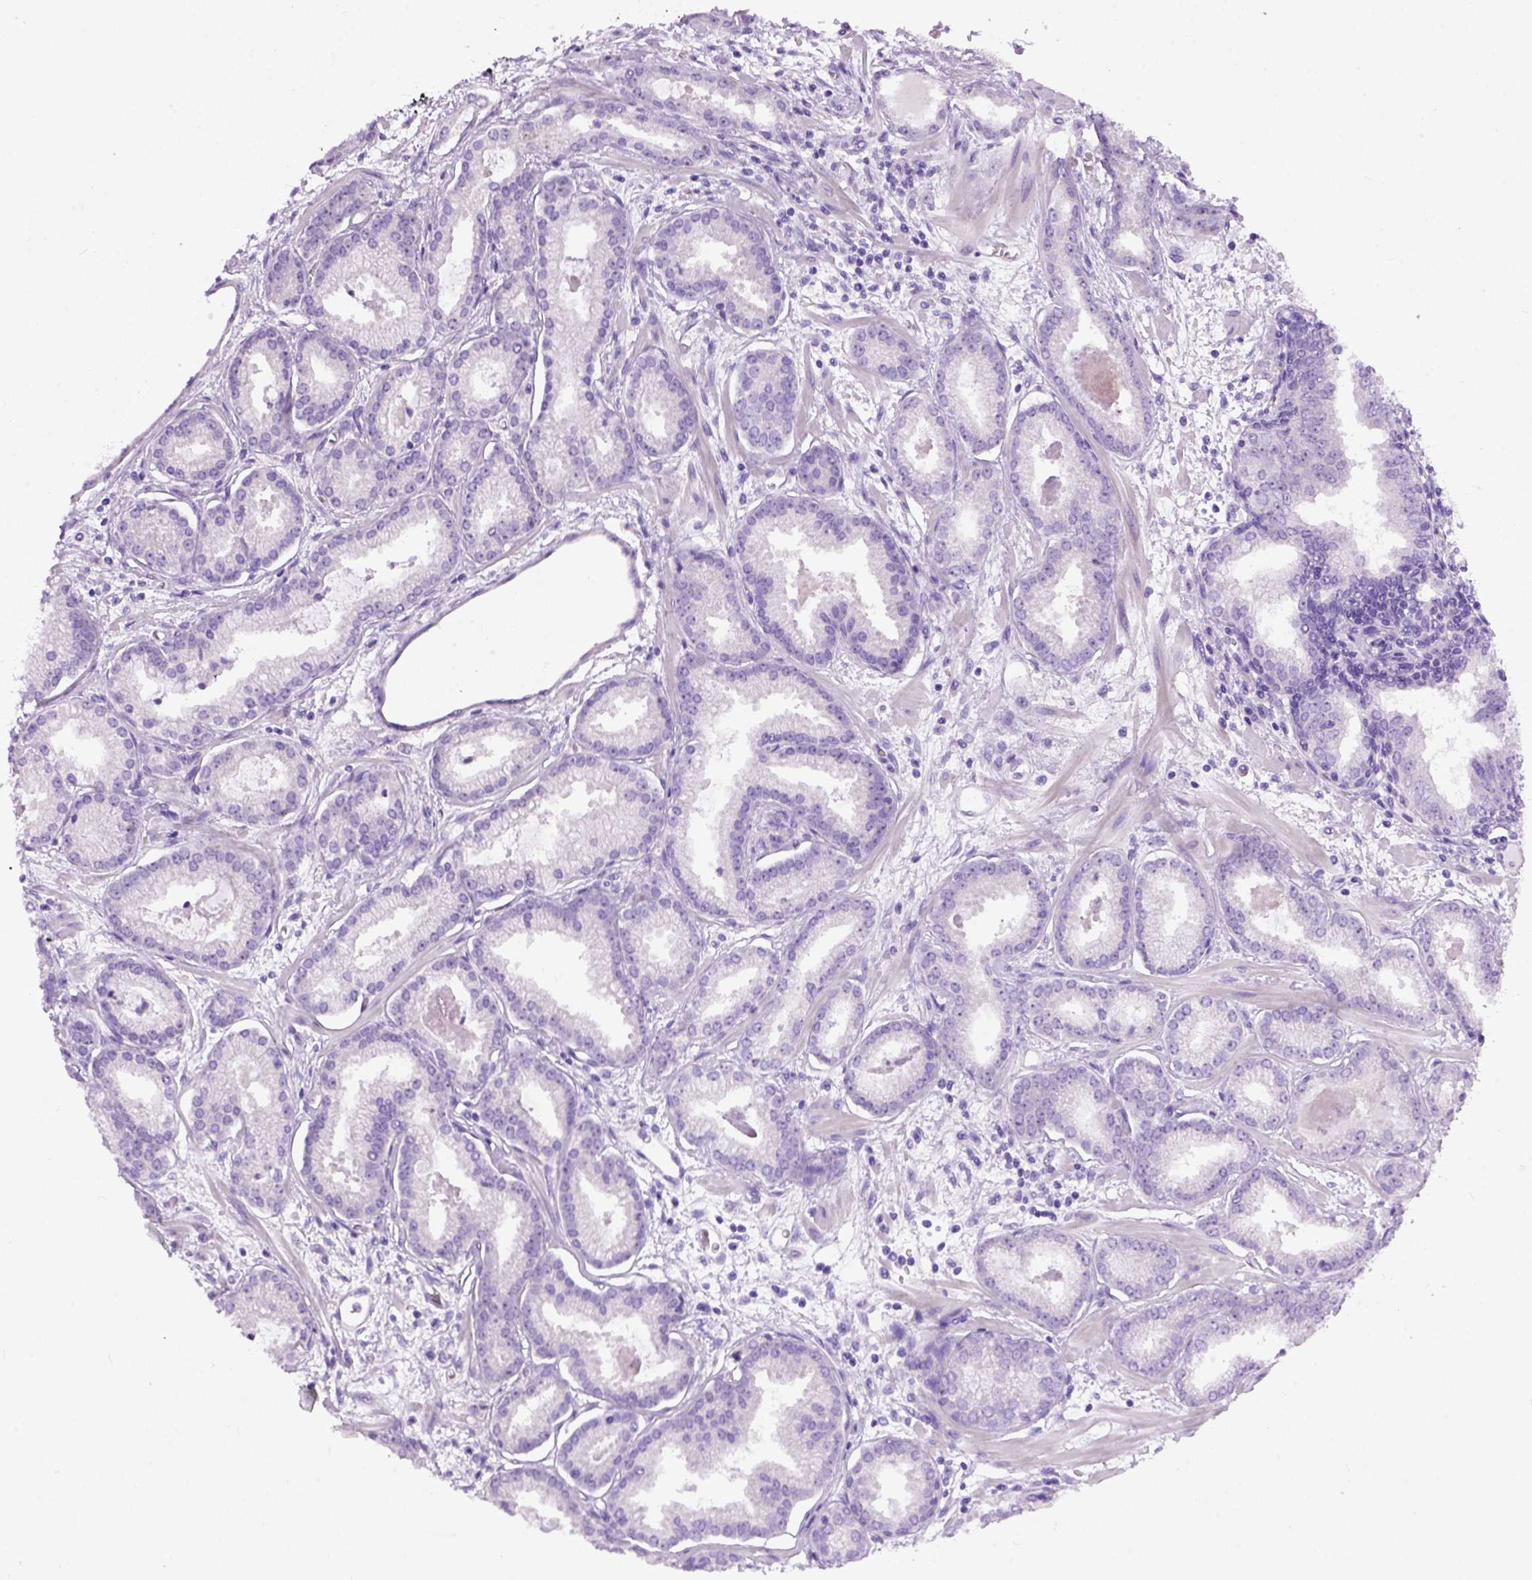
{"staining": {"intensity": "negative", "quantity": "none", "location": "none"}, "tissue": "prostate cancer", "cell_type": "Tumor cells", "image_type": "cancer", "snomed": [{"axis": "morphology", "description": "Adenocarcinoma, Low grade"}, {"axis": "topography", "description": "Prostate"}], "caption": "Tumor cells show no significant staining in adenocarcinoma (low-grade) (prostate).", "gene": "UTP4", "patient": {"sex": "male", "age": 68}}